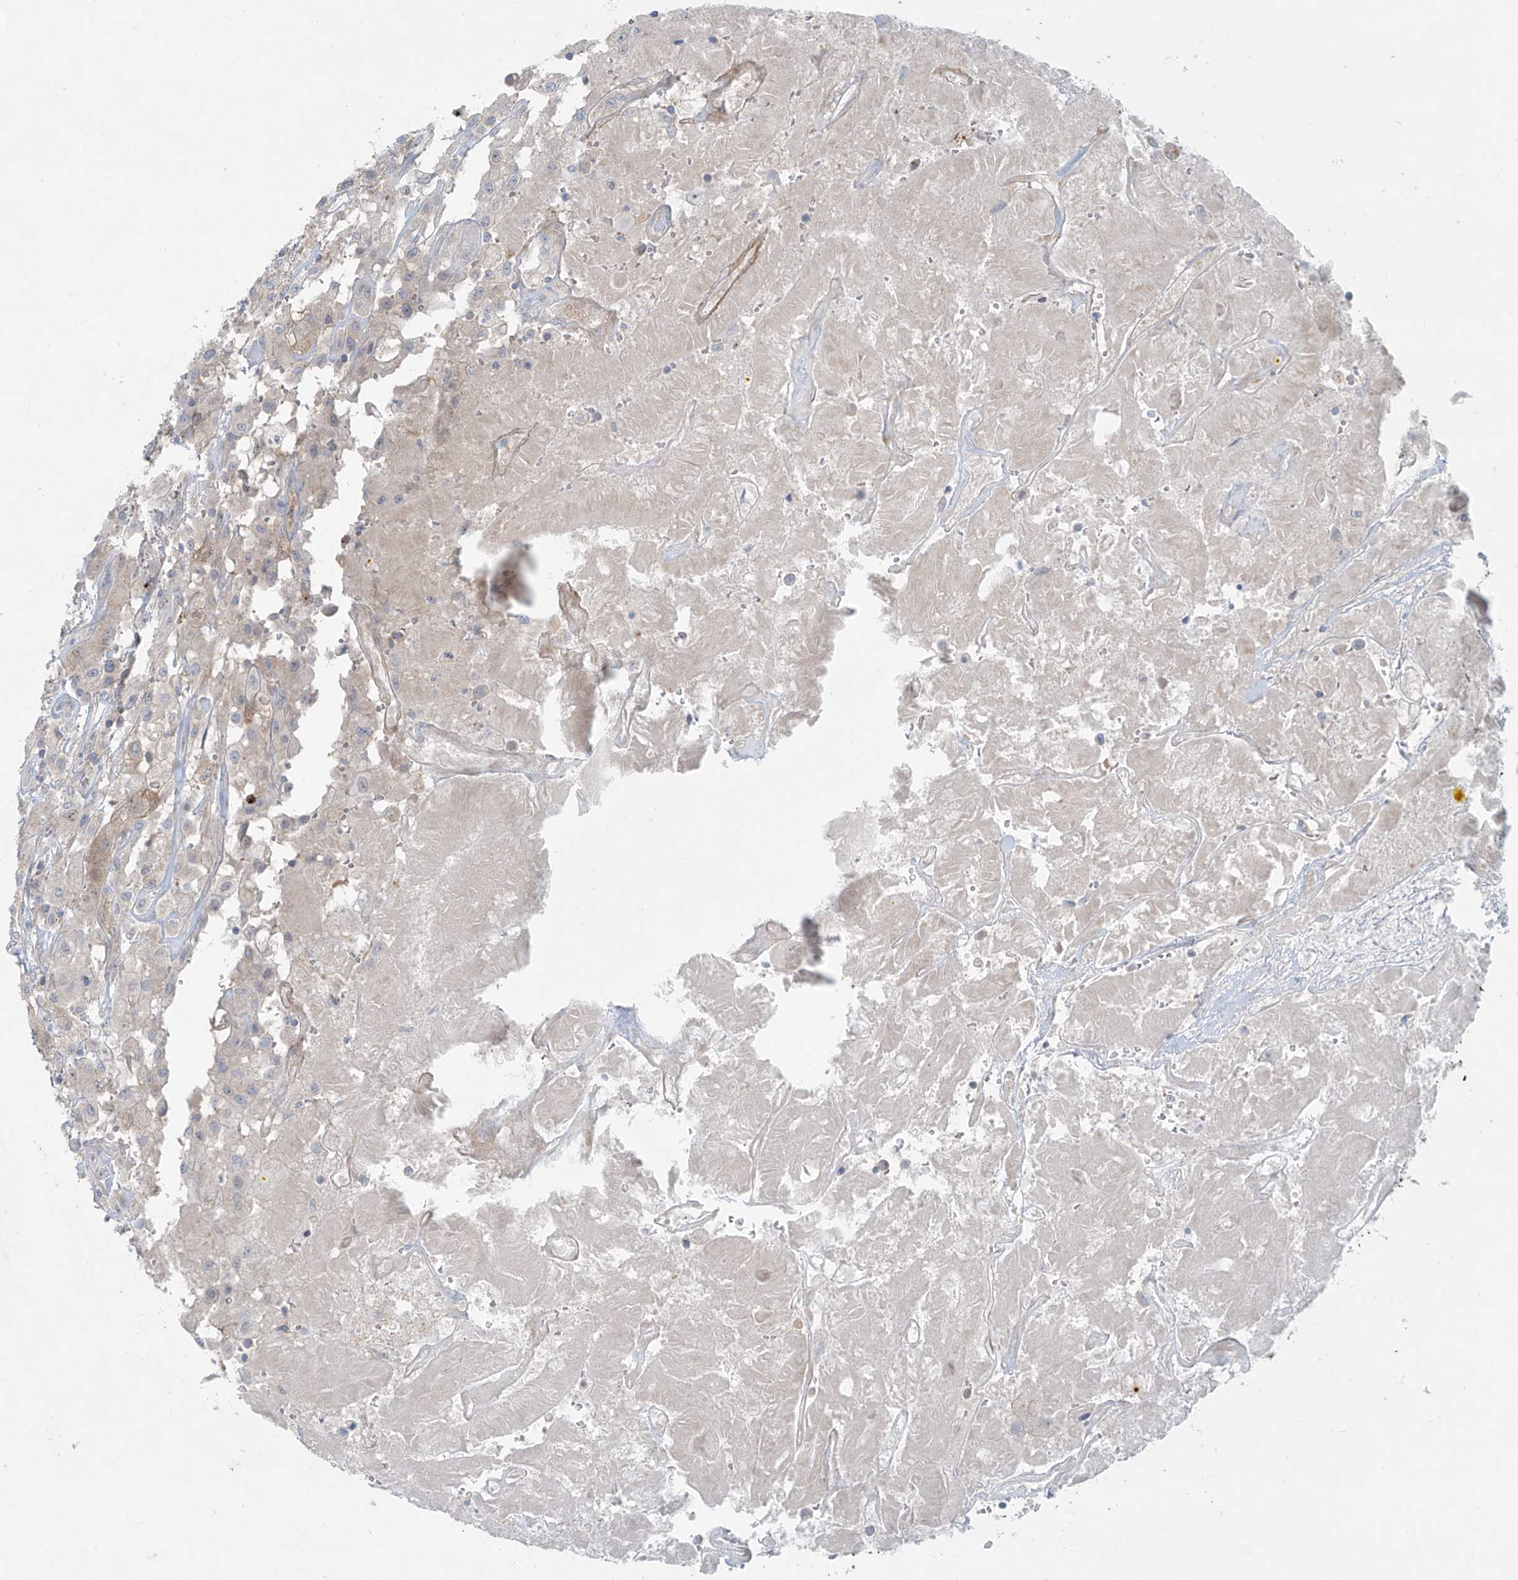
{"staining": {"intensity": "negative", "quantity": "none", "location": "none"}, "tissue": "thyroid cancer", "cell_type": "Tumor cells", "image_type": "cancer", "snomed": [{"axis": "morphology", "description": "Papillary adenocarcinoma, NOS"}, {"axis": "topography", "description": "Thyroid gland"}], "caption": "IHC photomicrograph of human papillary adenocarcinoma (thyroid) stained for a protein (brown), which exhibits no positivity in tumor cells.", "gene": "PPAT", "patient": {"sex": "female", "age": 59}}